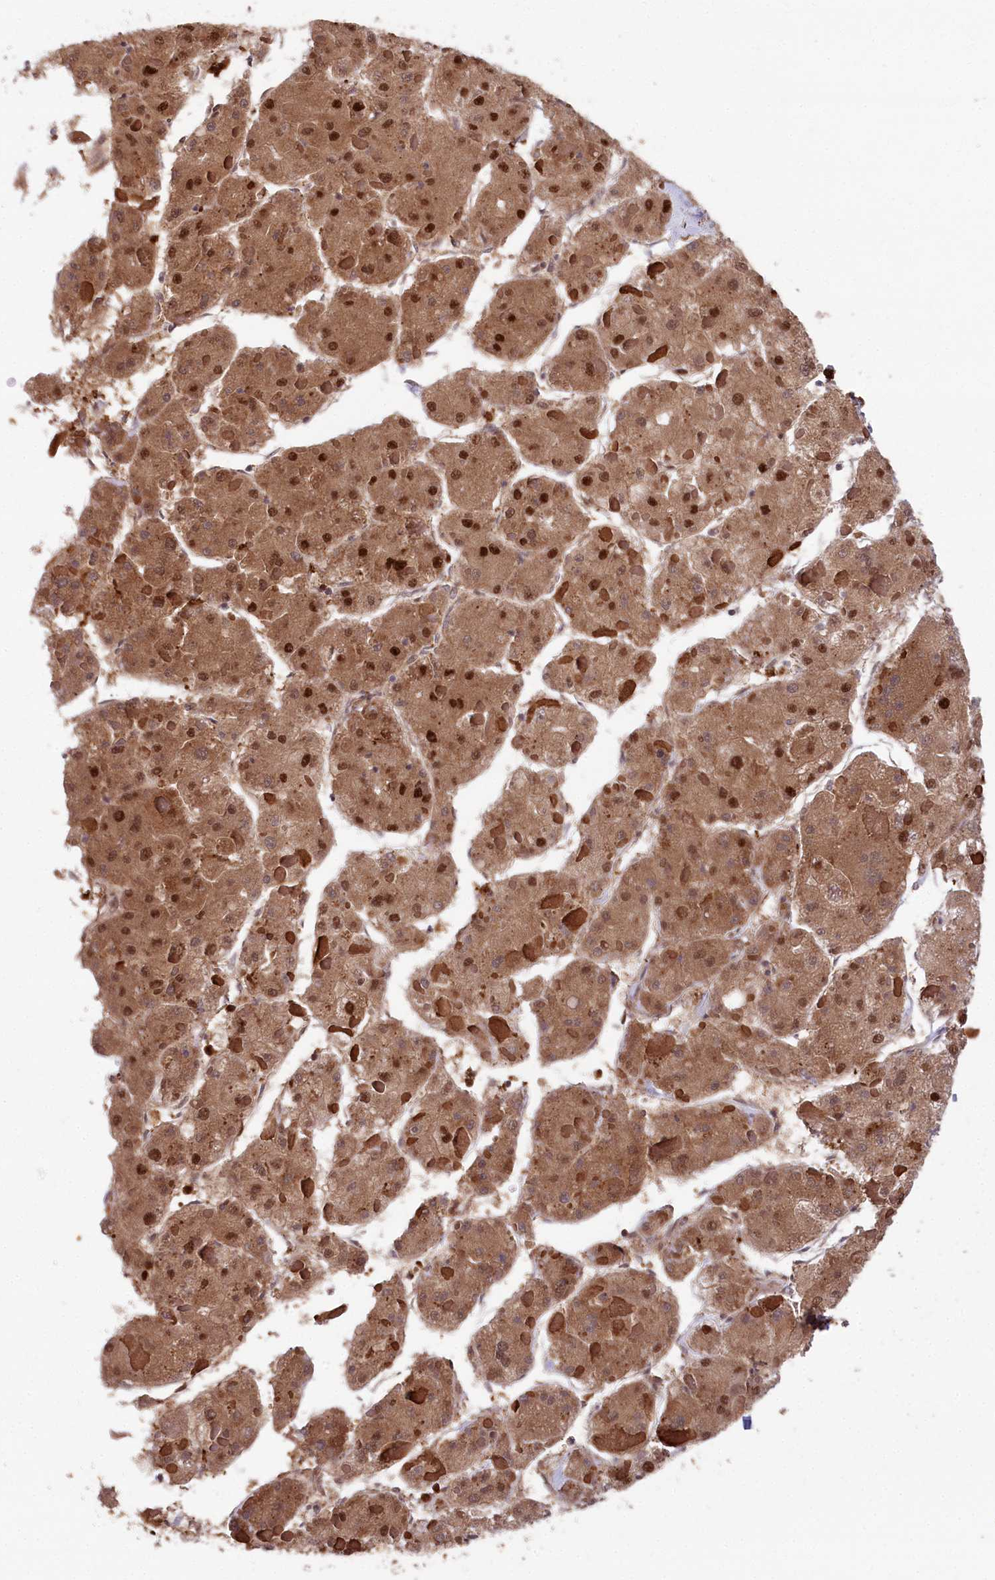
{"staining": {"intensity": "moderate", "quantity": ">75%", "location": "cytoplasmic/membranous,nuclear"}, "tissue": "liver cancer", "cell_type": "Tumor cells", "image_type": "cancer", "snomed": [{"axis": "morphology", "description": "Carcinoma, Hepatocellular, NOS"}, {"axis": "topography", "description": "Liver"}], "caption": "Brown immunohistochemical staining in liver cancer exhibits moderate cytoplasmic/membranous and nuclear staining in approximately >75% of tumor cells.", "gene": "LSG1", "patient": {"sex": "female", "age": 73}}